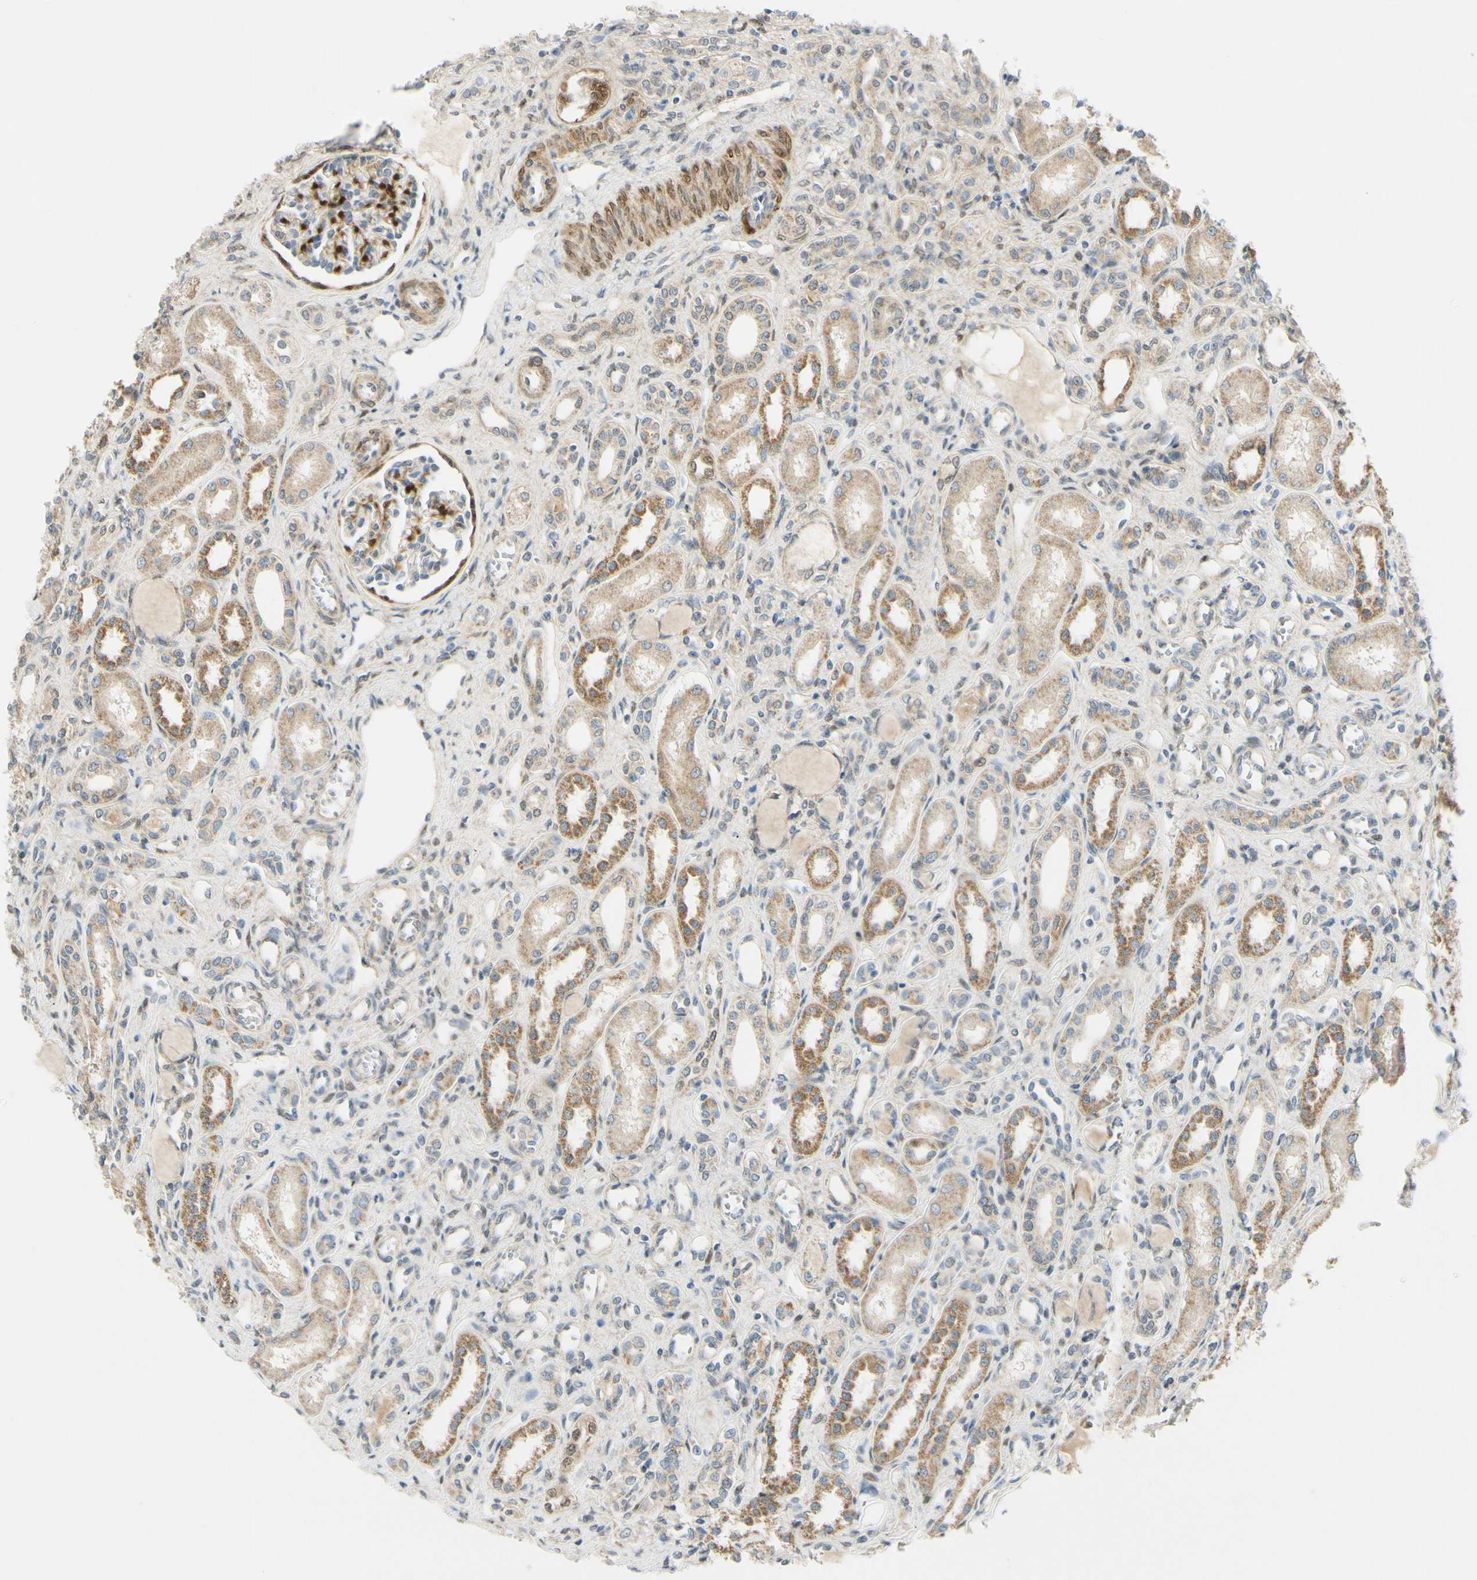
{"staining": {"intensity": "strong", "quantity": "25%-75%", "location": "cytoplasmic/membranous"}, "tissue": "kidney", "cell_type": "Cells in glomeruli", "image_type": "normal", "snomed": [{"axis": "morphology", "description": "Normal tissue, NOS"}, {"axis": "topography", "description": "Kidney"}], "caption": "IHC (DAB (3,3'-diaminobenzidine)) staining of normal human kidney displays strong cytoplasmic/membranous protein positivity in approximately 25%-75% of cells in glomeruli.", "gene": "FHL2", "patient": {"sex": "male", "age": 7}}